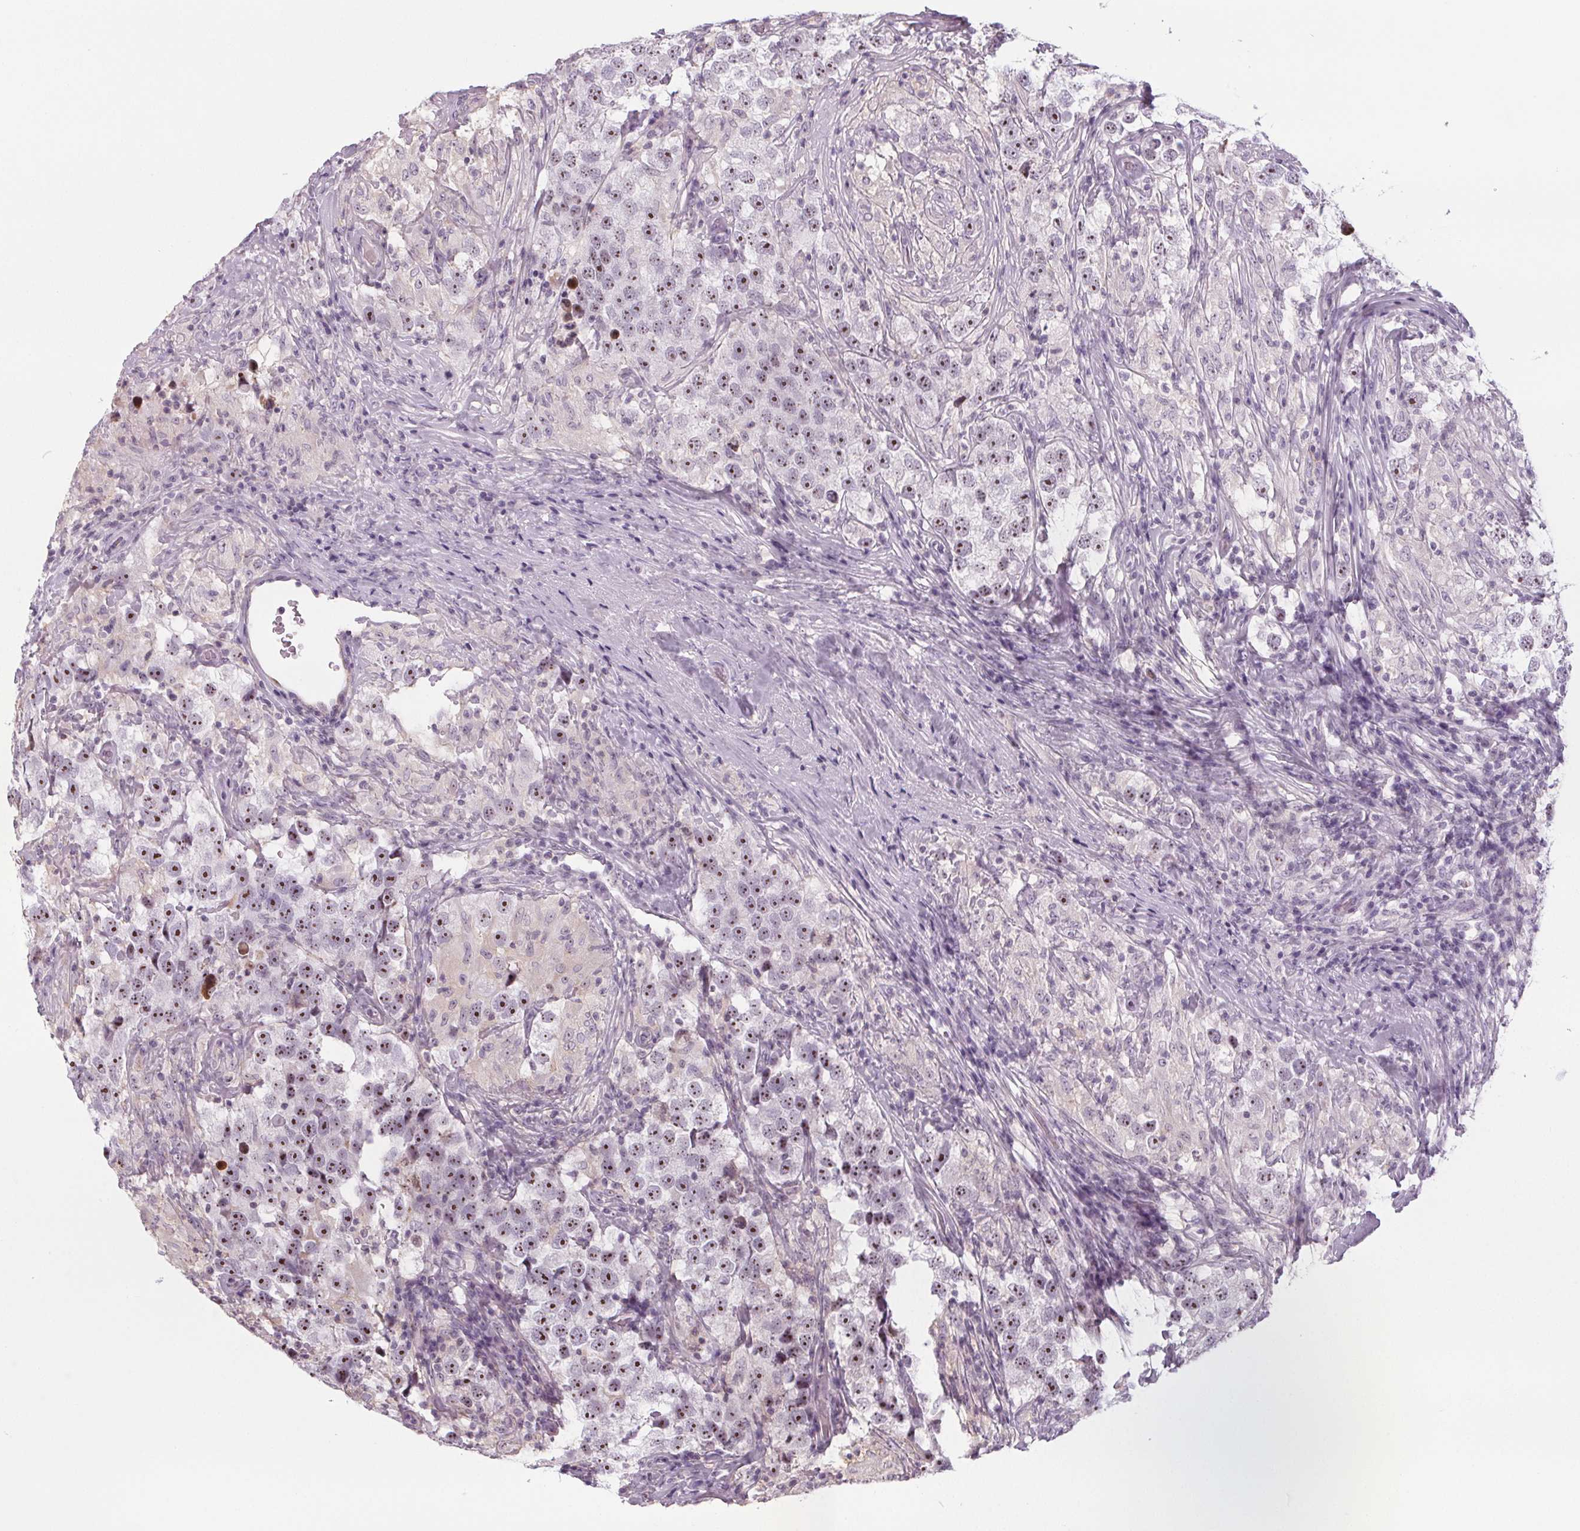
{"staining": {"intensity": "strong", "quantity": ">75%", "location": "nuclear"}, "tissue": "testis cancer", "cell_type": "Tumor cells", "image_type": "cancer", "snomed": [{"axis": "morphology", "description": "Seminoma, NOS"}, {"axis": "topography", "description": "Testis"}], "caption": "Immunohistochemical staining of testis cancer (seminoma) reveals high levels of strong nuclear positivity in about >75% of tumor cells. The staining was performed using DAB (3,3'-diaminobenzidine) to visualize the protein expression in brown, while the nuclei were stained in blue with hematoxylin (Magnification: 20x).", "gene": "NOLC1", "patient": {"sex": "male", "age": 46}}